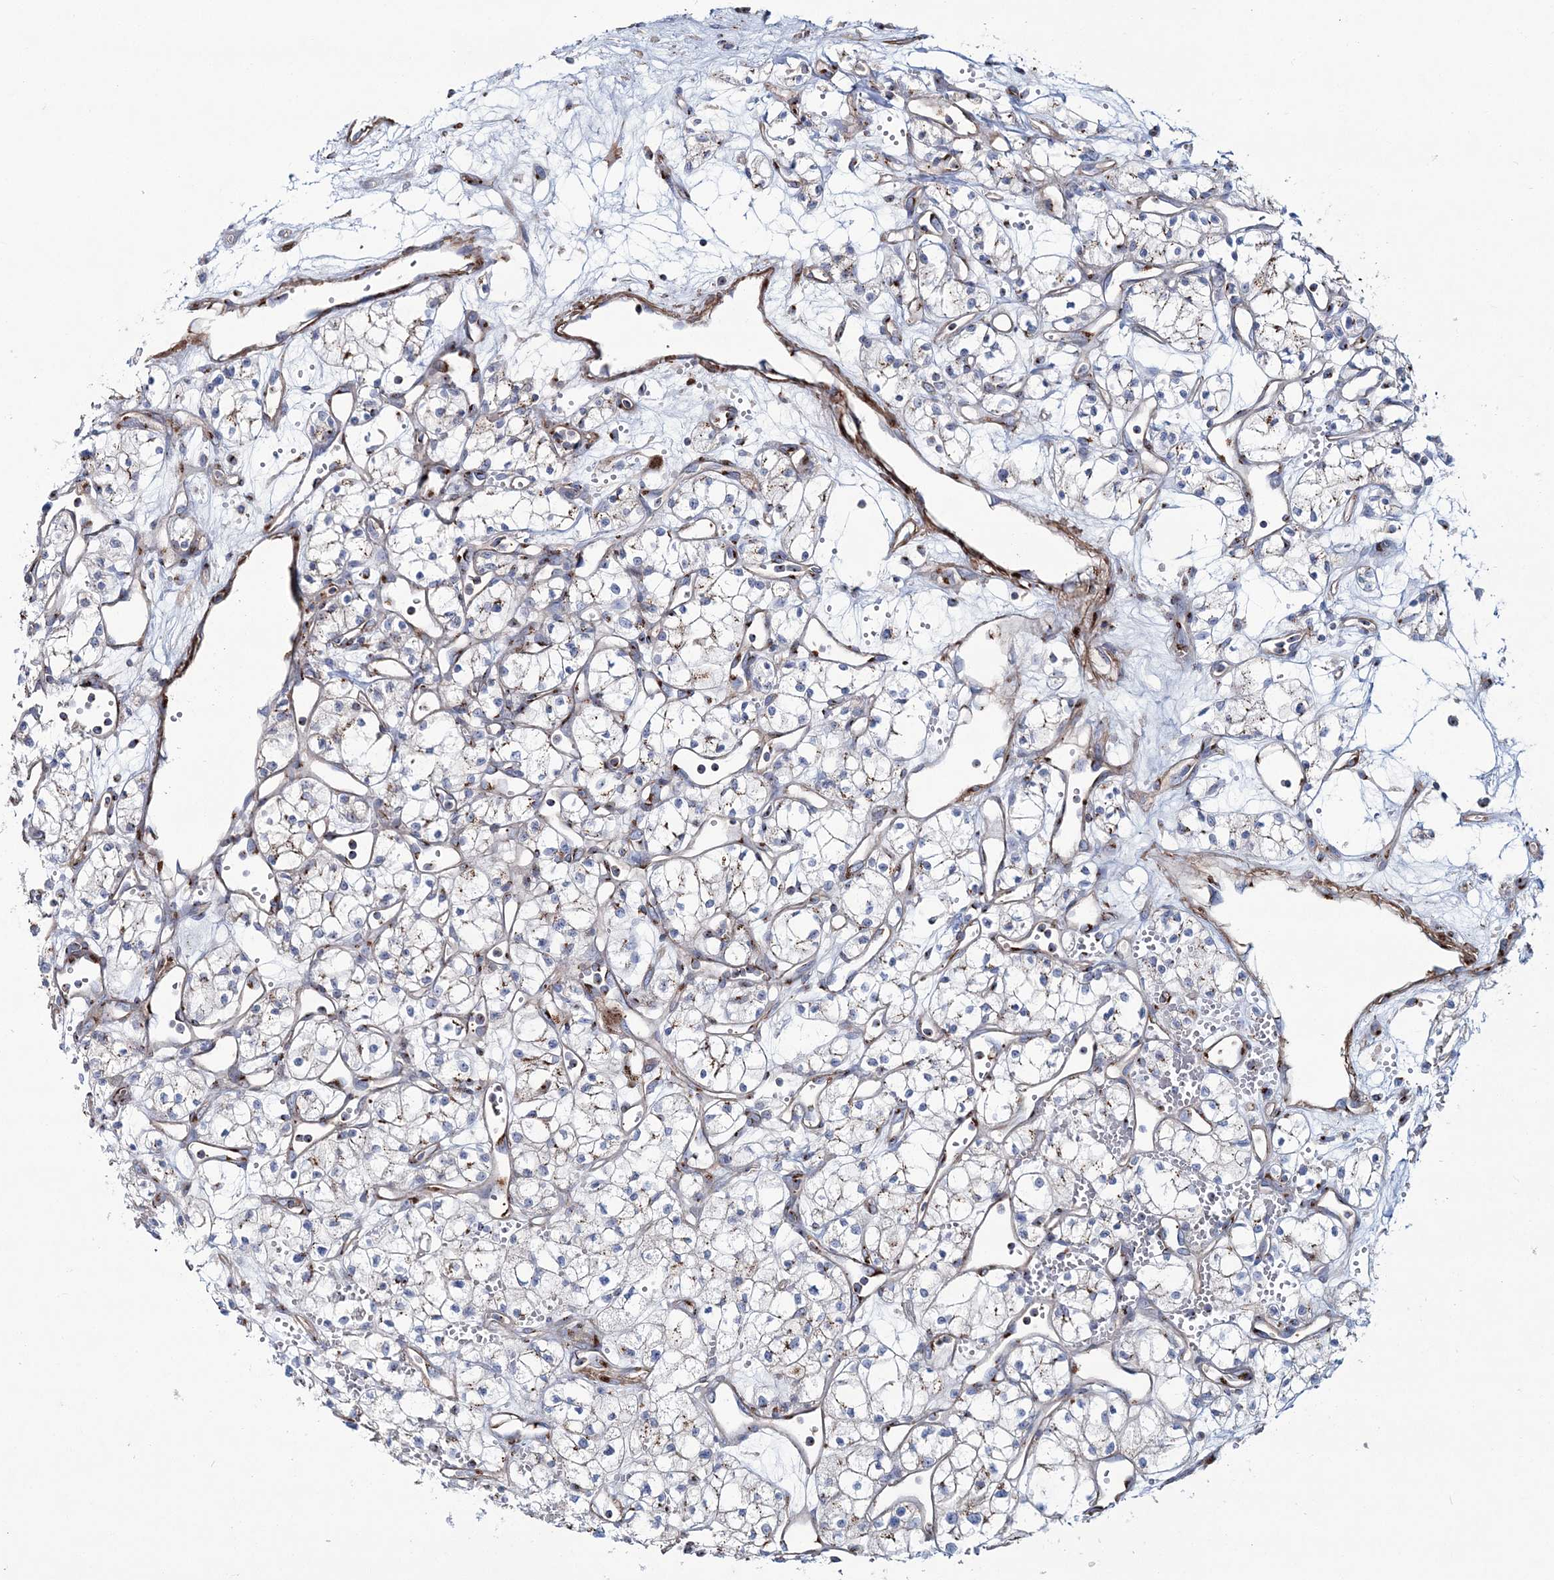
{"staining": {"intensity": "moderate", "quantity": "<25%", "location": "cytoplasmic/membranous"}, "tissue": "renal cancer", "cell_type": "Tumor cells", "image_type": "cancer", "snomed": [{"axis": "morphology", "description": "Adenocarcinoma, NOS"}, {"axis": "topography", "description": "Kidney"}], "caption": "Brown immunohistochemical staining in renal cancer displays moderate cytoplasmic/membranous expression in approximately <25% of tumor cells. (brown staining indicates protein expression, while blue staining denotes nuclei).", "gene": "MAN1A2", "patient": {"sex": "male", "age": 59}}